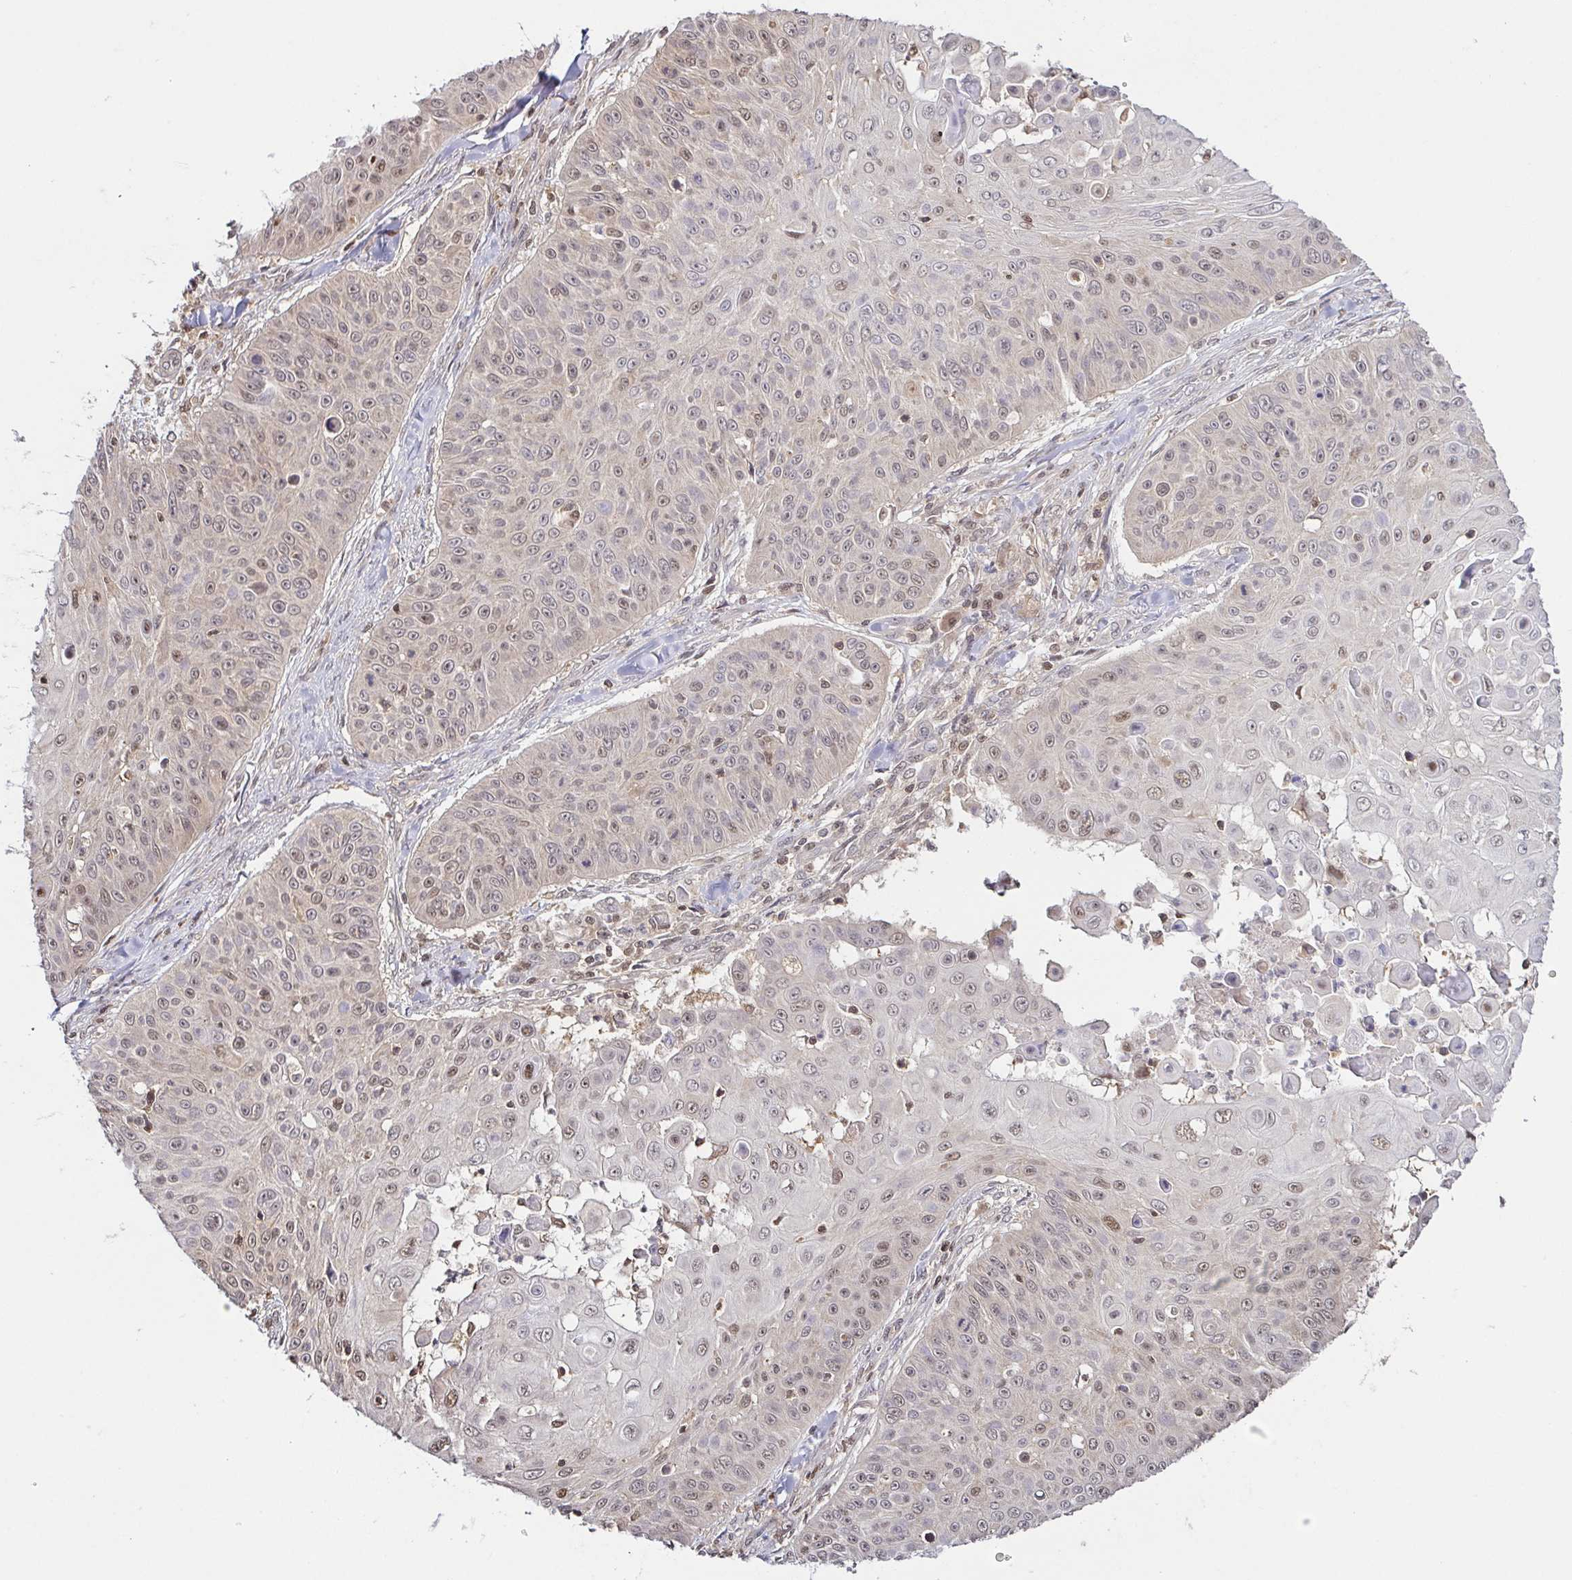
{"staining": {"intensity": "moderate", "quantity": "25%-75%", "location": "nuclear"}, "tissue": "skin cancer", "cell_type": "Tumor cells", "image_type": "cancer", "snomed": [{"axis": "morphology", "description": "Squamous cell carcinoma, NOS"}, {"axis": "topography", "description": "Skin"}], "caption": "Protein analysis of skin squamous cell carcinoma tissue exhibits moderate nuclear staining in about 25%-75% of tumor cells.", "gene": "PSMB9", "patient": {"sex": "male", "age": 82}}